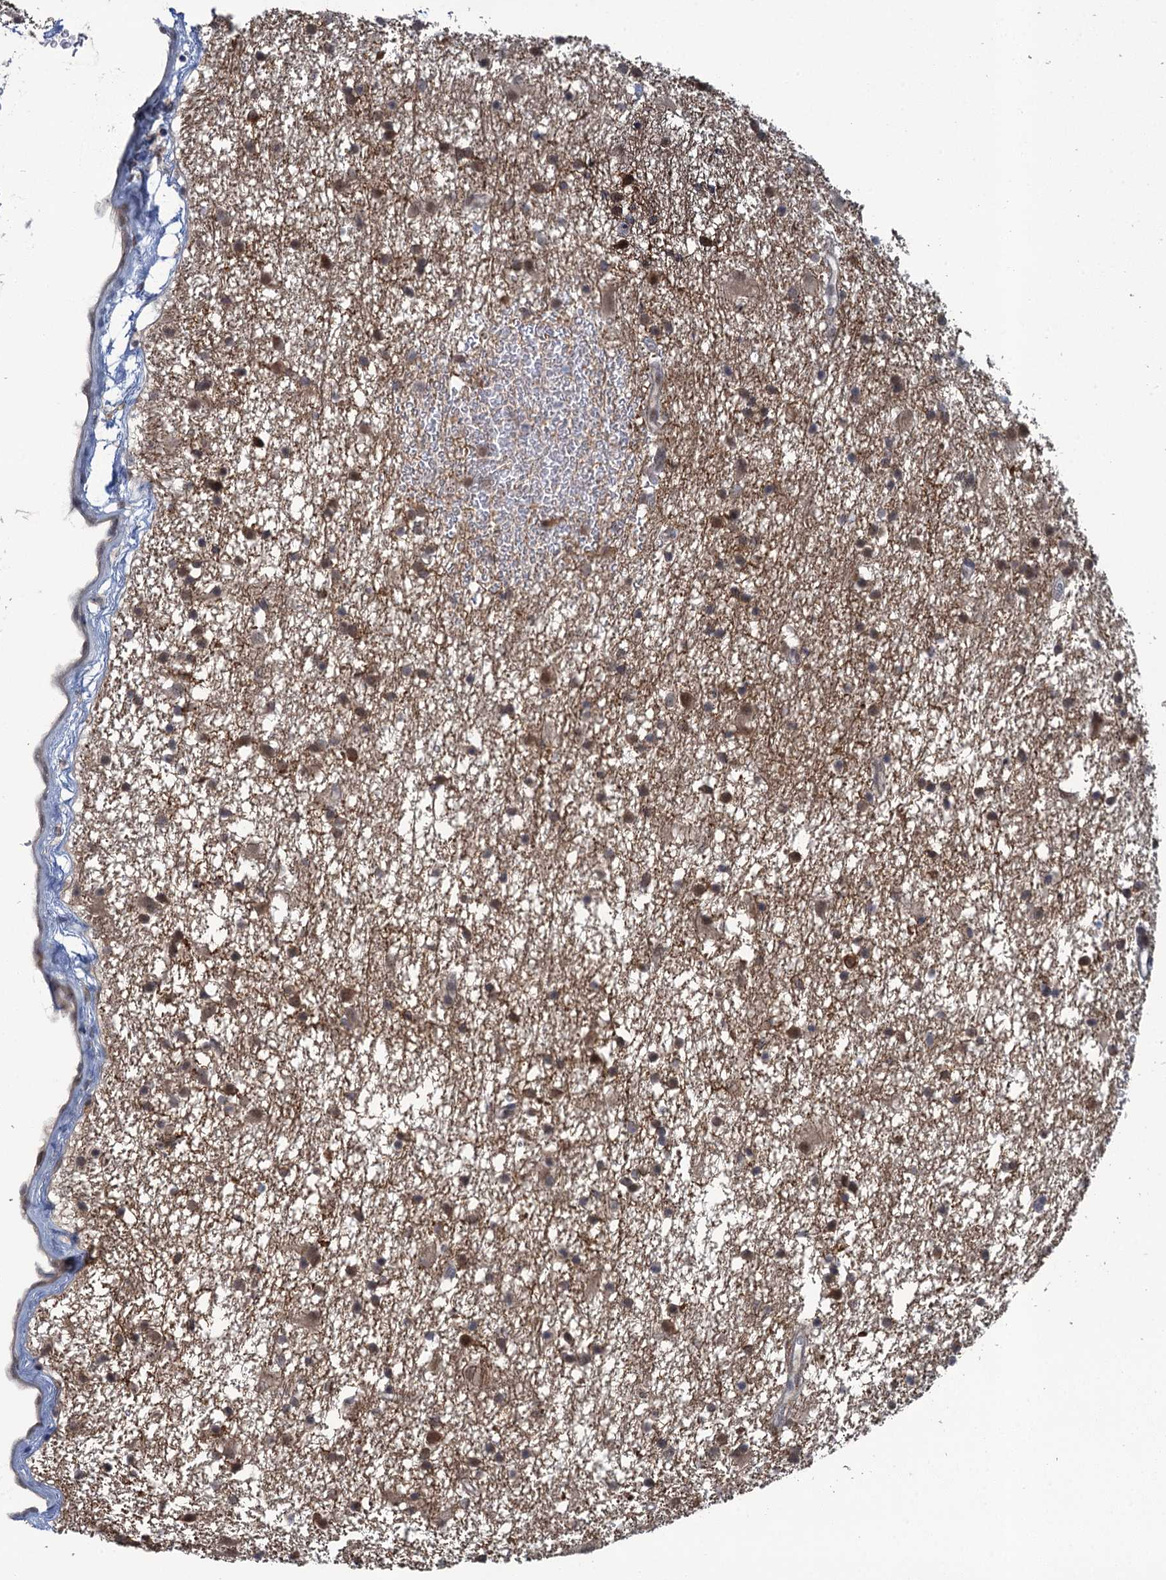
{"staining": {"intensity": "weak", "quantity": ">75%", "location": "cytoplasmic/membranous"}, "tissue": "glioma", "cell_type": "Tumor cells", "image_type": "cancer", "snomed": [{"axis": "morphology", "description": "Glioma, malignant, High grade"}, {"axis": "topography", "description": "Brain"}], "caption": "Protein staining of malignant high-grade glioma tissue exhibits weak cytoplasmic/membranous positivity in approximately >75% of tumor cells.", "gene": "MRFAP1", "patient": {"sex": "male", "age": 77}}